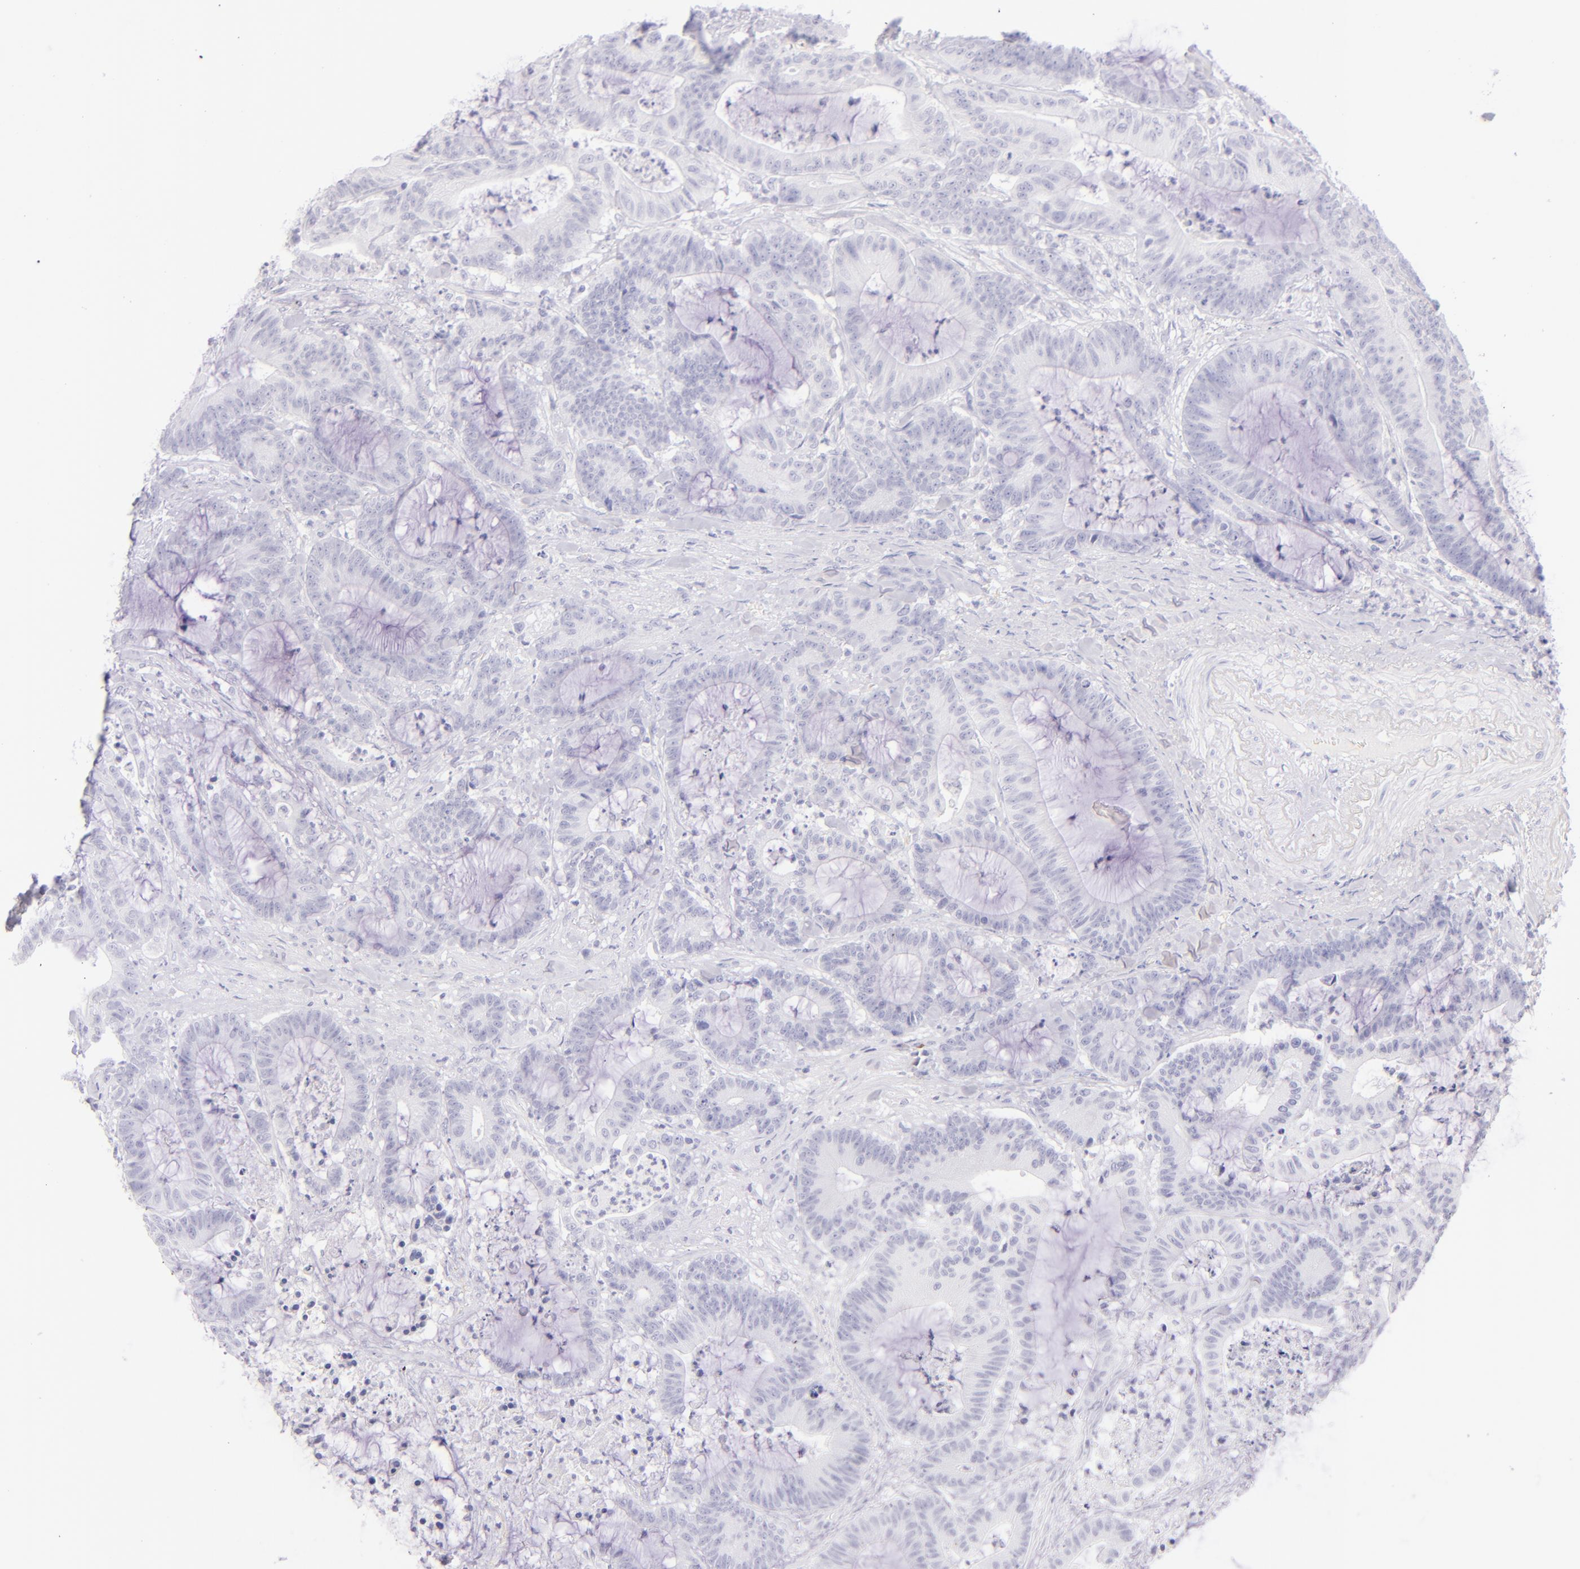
{"staining": {"intensity": "negative", "quantity": "none", "location": "none"}, "tissue": "colorectal cancer", "cell_type": "Tumor cells", "image_type": "cancer", "snomed": [{"axis": "morphology", "description": "Adenocarcinoma, NOS"}, {"axis": "topography", "description": "Colon"}], "caption": "The micrograph demonstrates no staining of tumor cells in colorectal cancer. (DAB (3,3'-diaminobenzidine) IHC, high magnification).", "gene": "SDC1", "patient": {"sex": "female", "age": 84}}